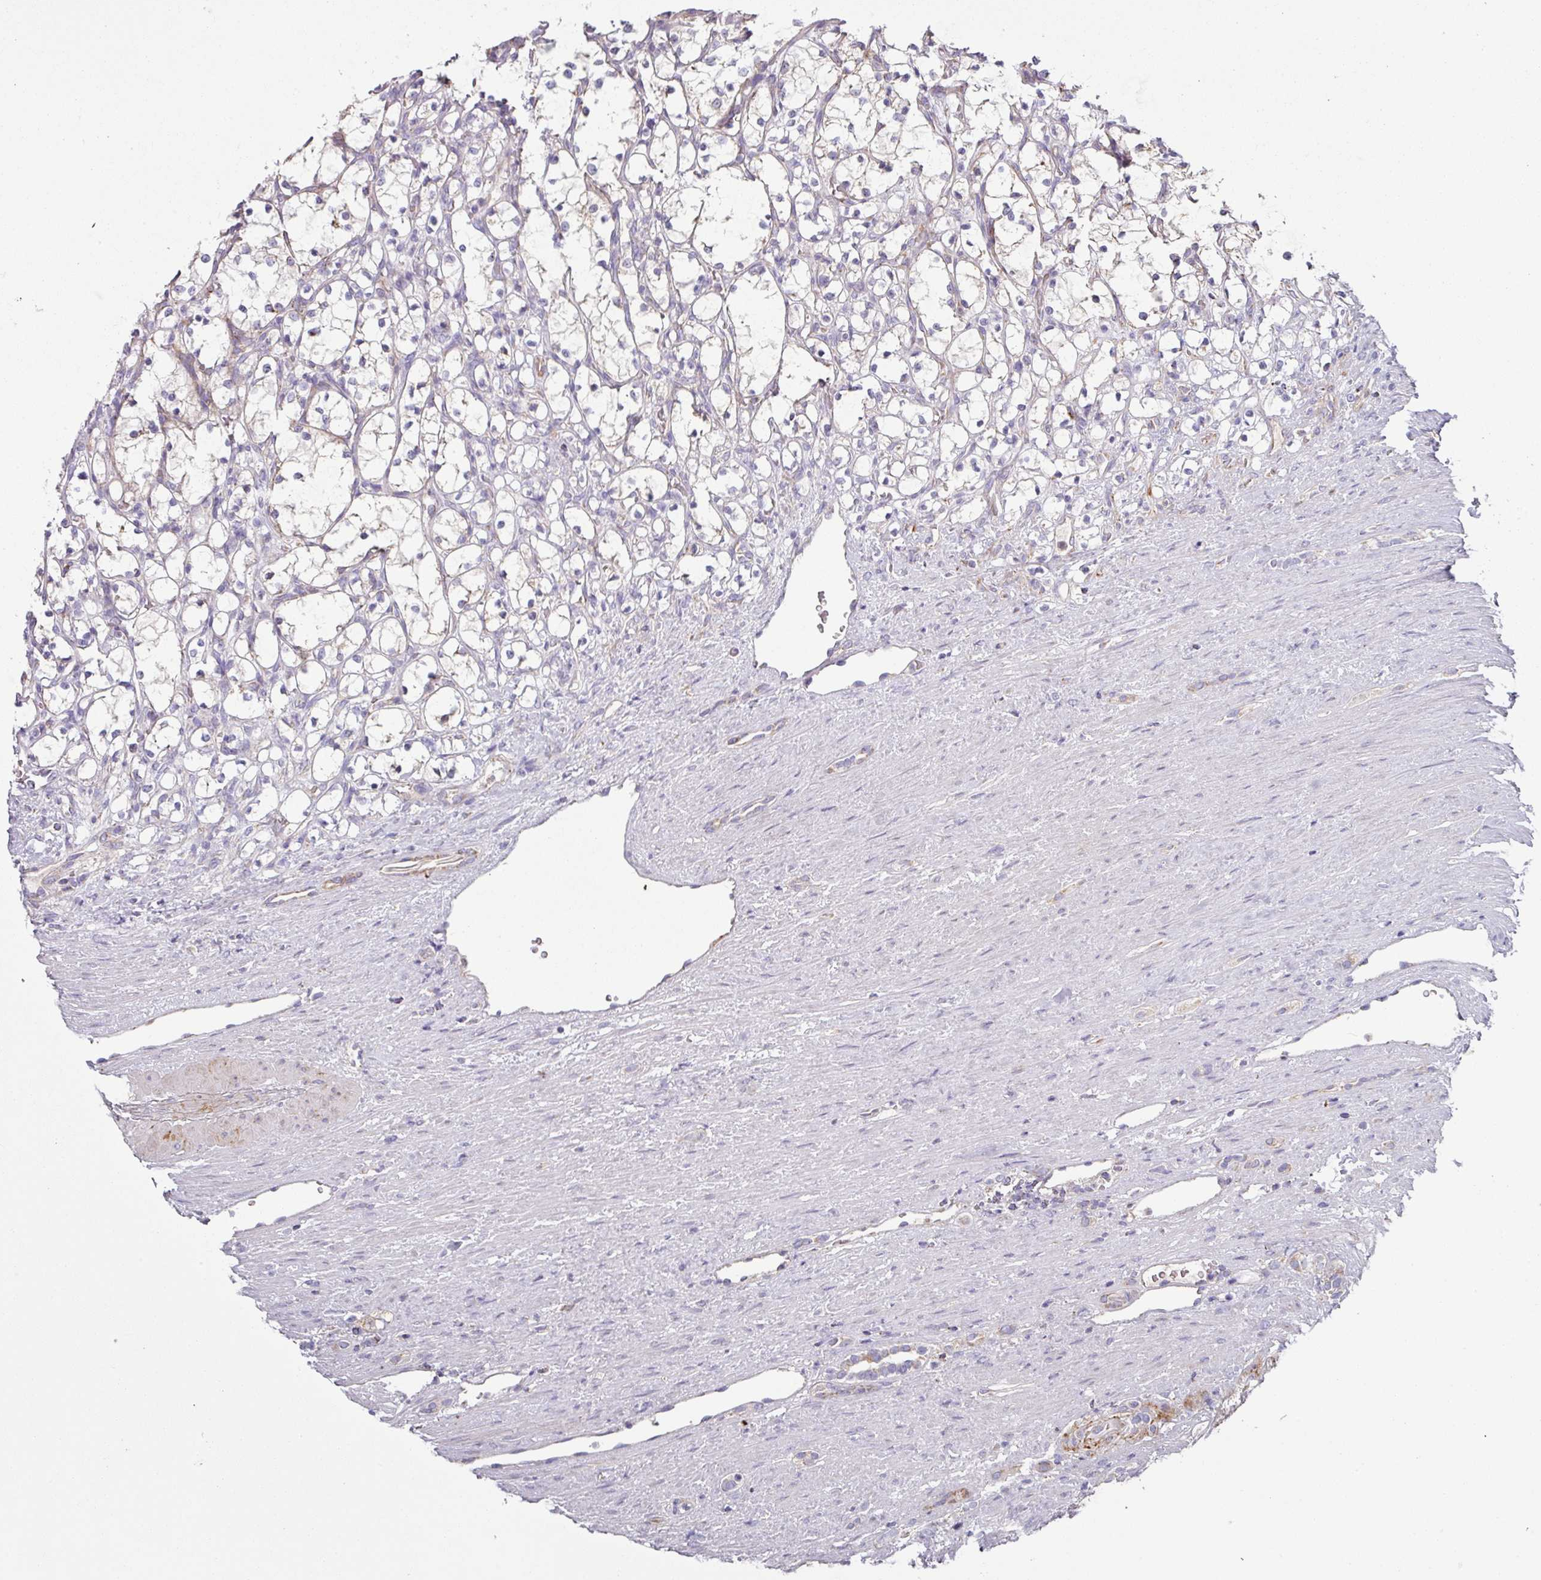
{"staining": {"intensity": "negative", "quantity": "none", "location": "none"}, "tissue": "renal cancer", "cell_type": "Tumor cells", "image_type": "cancer", "snomed": [{"axis": "morphology", "description": "Adenocarcinoma, NOS"}, {"axis": "topography", "description": "Kidney"}], "caption": "The micrograph displays no significant staining in tumor cells of renal cancer.", "gene": "SQOR", "patient": {"sex": "female", "age": 69}}